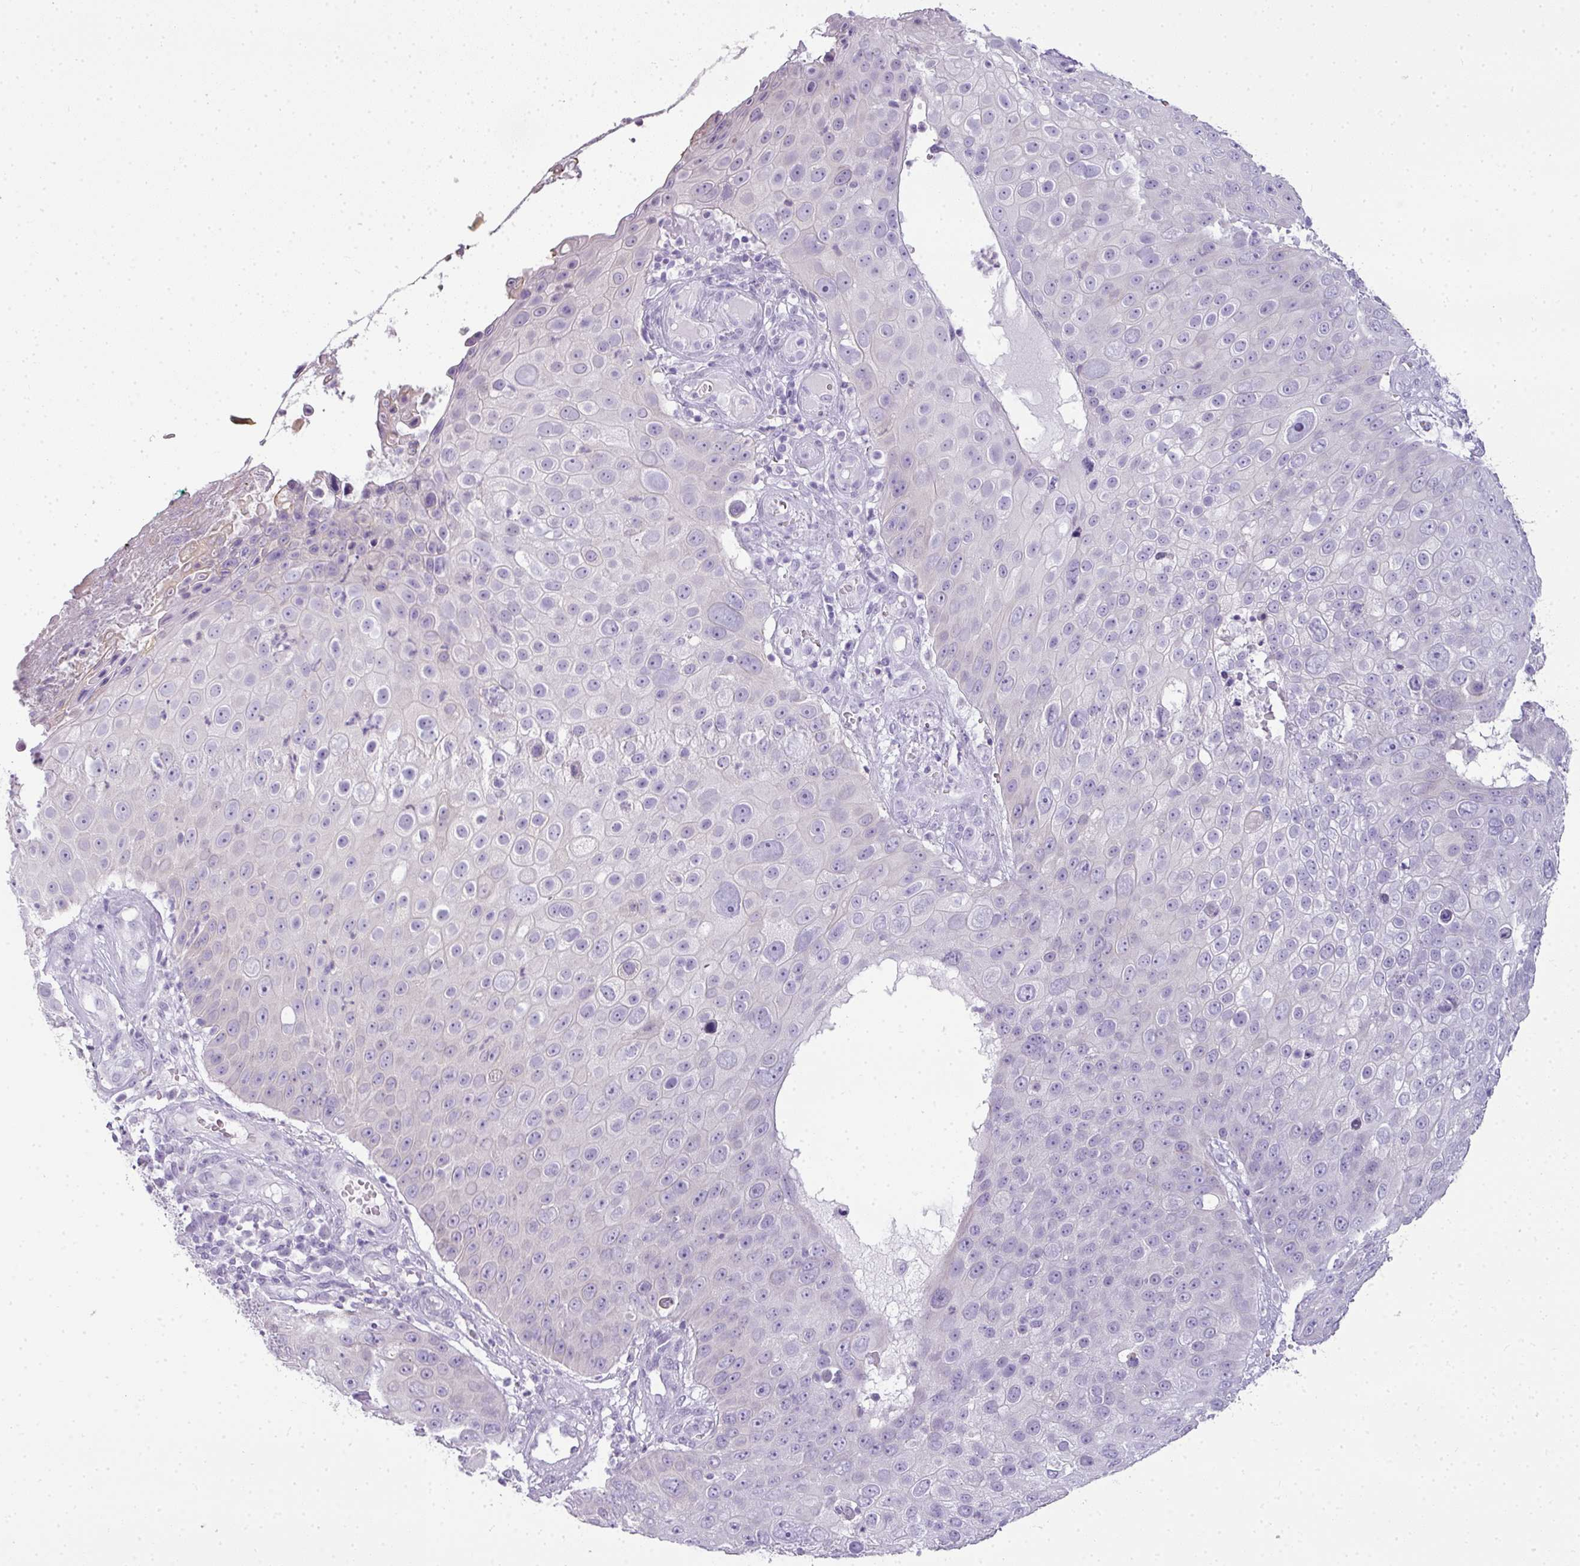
{"staining": {"intensity": "negative", "quantity": "none", "location": "none"}, "tissue": "skin cancer", "cell_type": "Tumor cells", "image_type": "cancer", "snomed": [{"axis": "morphology", "description": "Squamous cell carcinoma, NOS"}, {"axis": "topography", "description": "Skin"}], "caption": "This is an immunohistochemistry histopathology image of human skin cancer. There is no positivity in tumor cells.", "gene": "RBMY1F", "patient": {"sex": "male", "age": 71}}